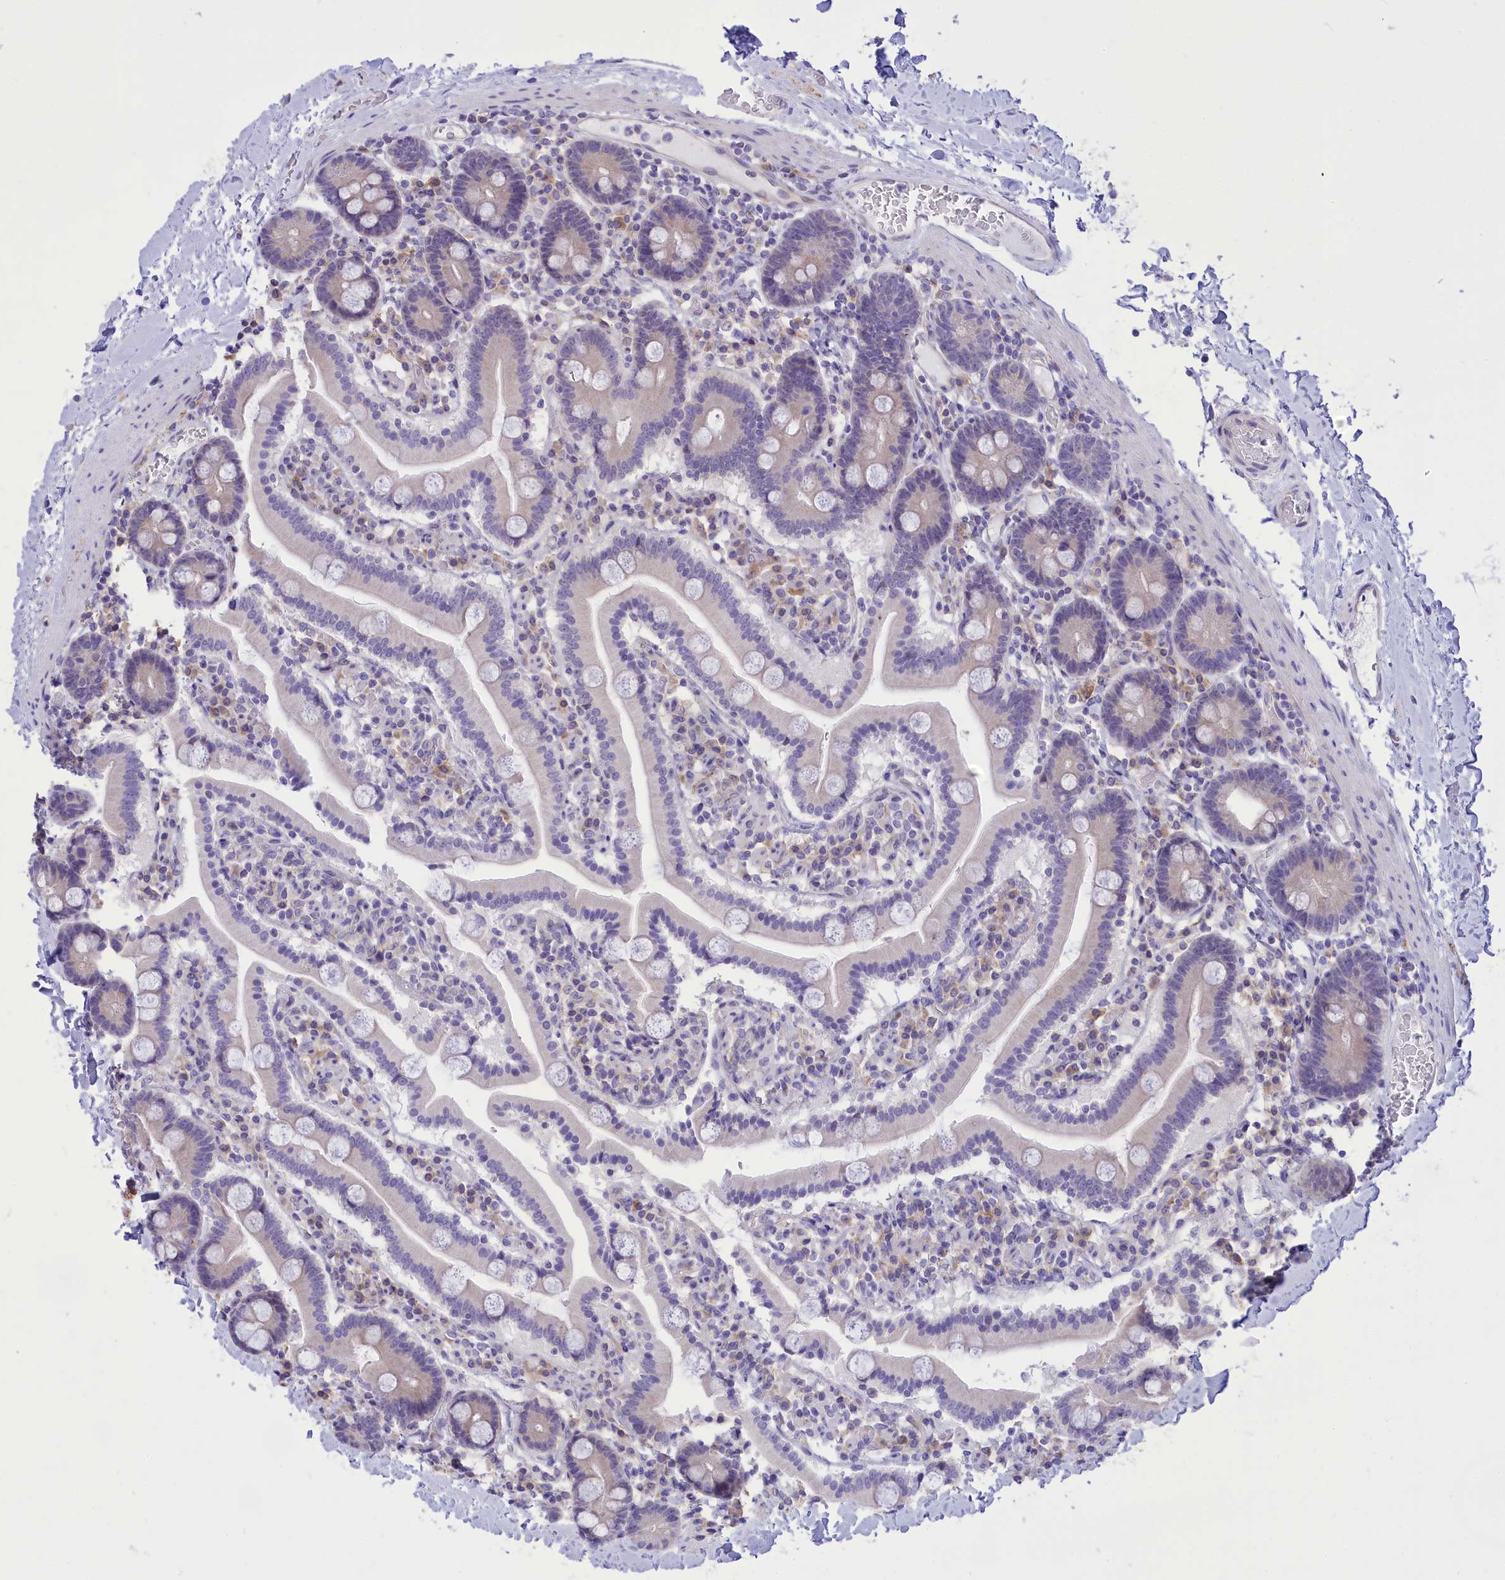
{"staining": {"intensity": "negative", "quantity": "none", "location": "none"}, "tissue": "duodenum", "cell_type": "Glandular cells", "image_type": "normal", "snomed": [{"axis": "morphology", "description": "Normal tissue, NOS"}, {"axis": "topography", "description": "Duodenum"}], "caption": "DAB immunohistochemical staining of benign duodenum shows no significant expression in glandular cells. (DAB (3,3'-diaminobenzidine) IHC visualized using brightfield microscopy, high magnification).", "gene": "DCAF16", "patient": {"sex": "male", "age": 55}}